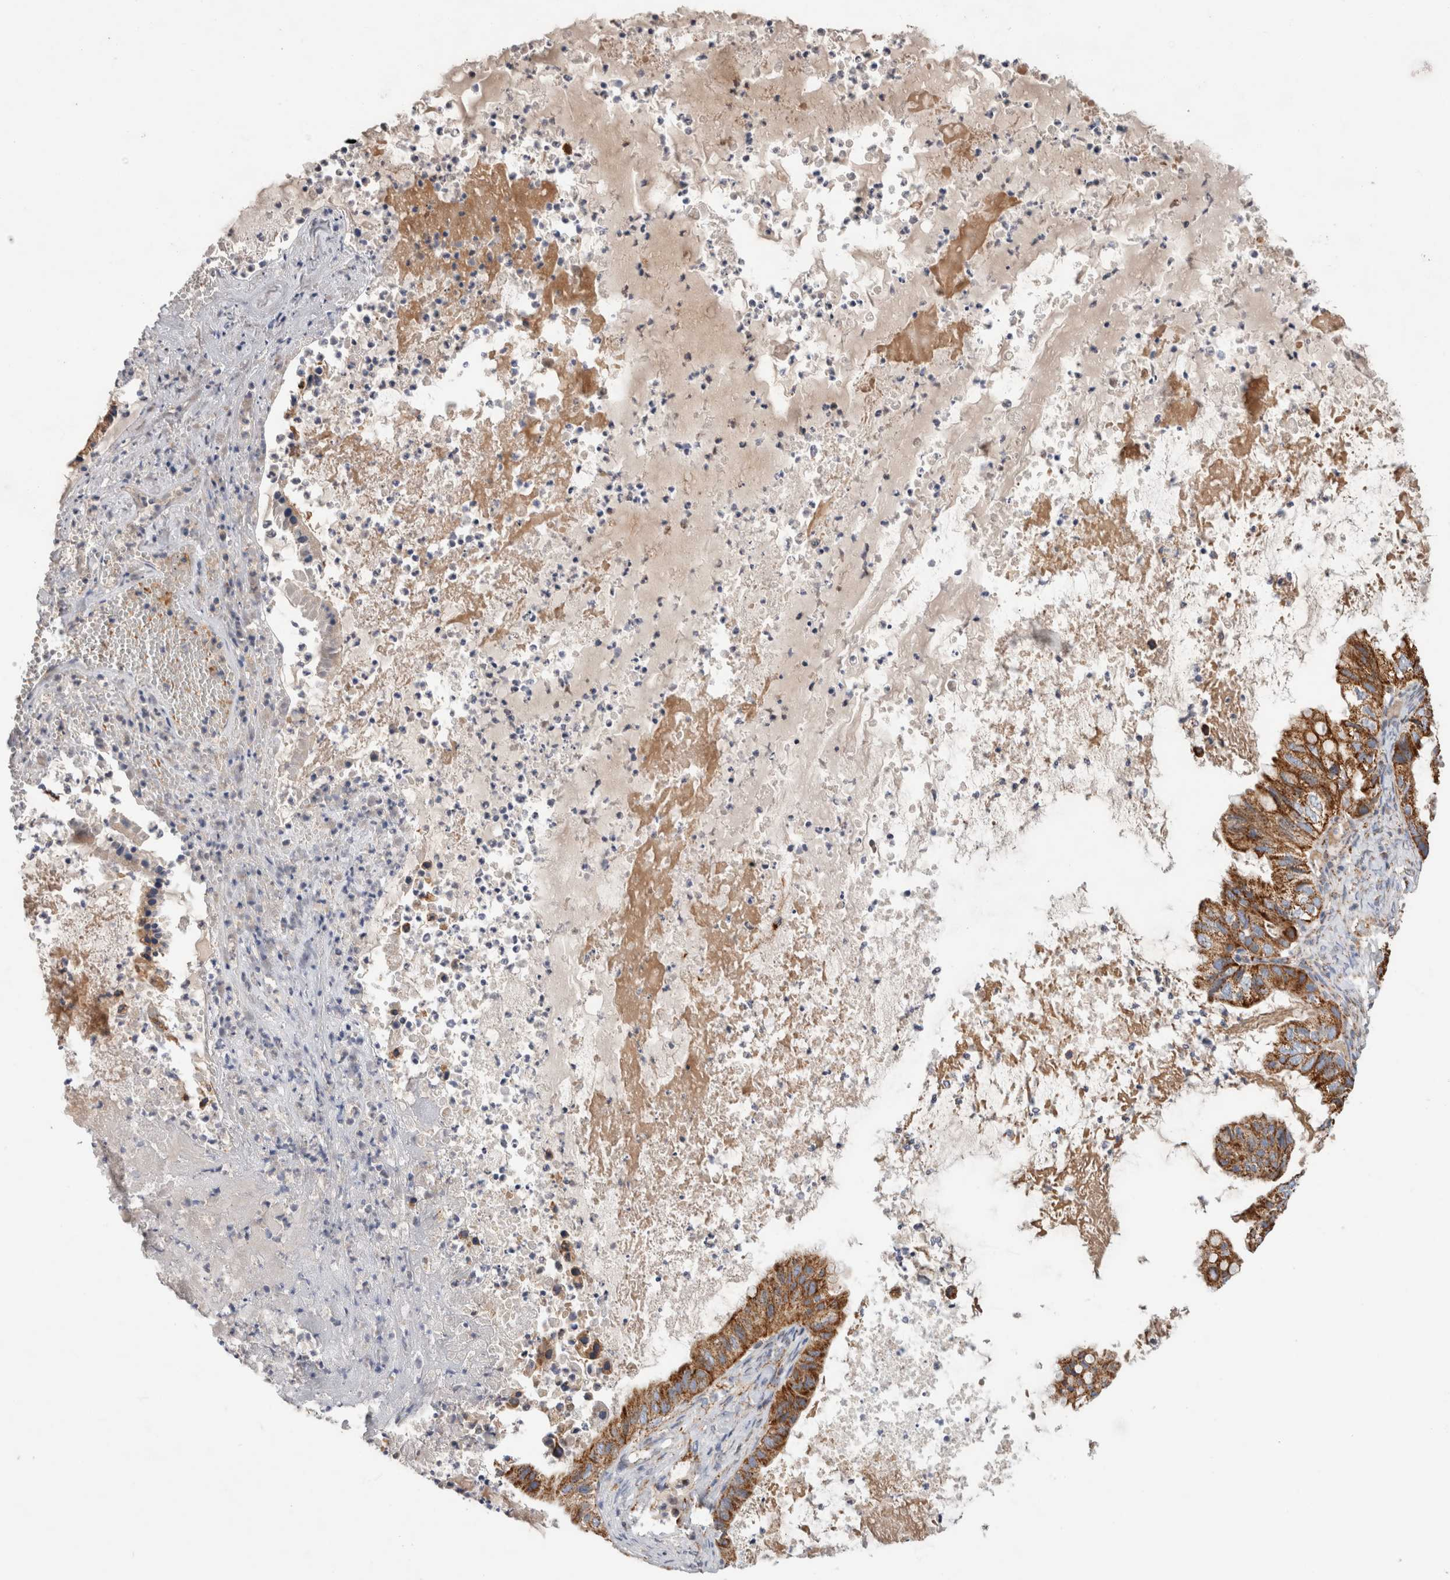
{"staining": {"intensity": "moderate", "quantity": ">75%", "location": "cytoplasmic/membranous"}, "tissue": "ovarian cancer", "cell_type": "Tumor cells", "image_type": "cancer", "snomed": [{"axis": "morphology", "description": "Cystadenocarcinoma, mucinous, NOS"}, {"axis": "topography", "description": "Ovary"}], "caption": "A medium amount of moderate cytoplasmic/membranous positivity is seen in about >75% of tumor cells in ovarian cancer (mucinous cystadenocarcinoma) tissue.", "gene": "IARS2", "patient": {"sex": "female", "age": 80}}